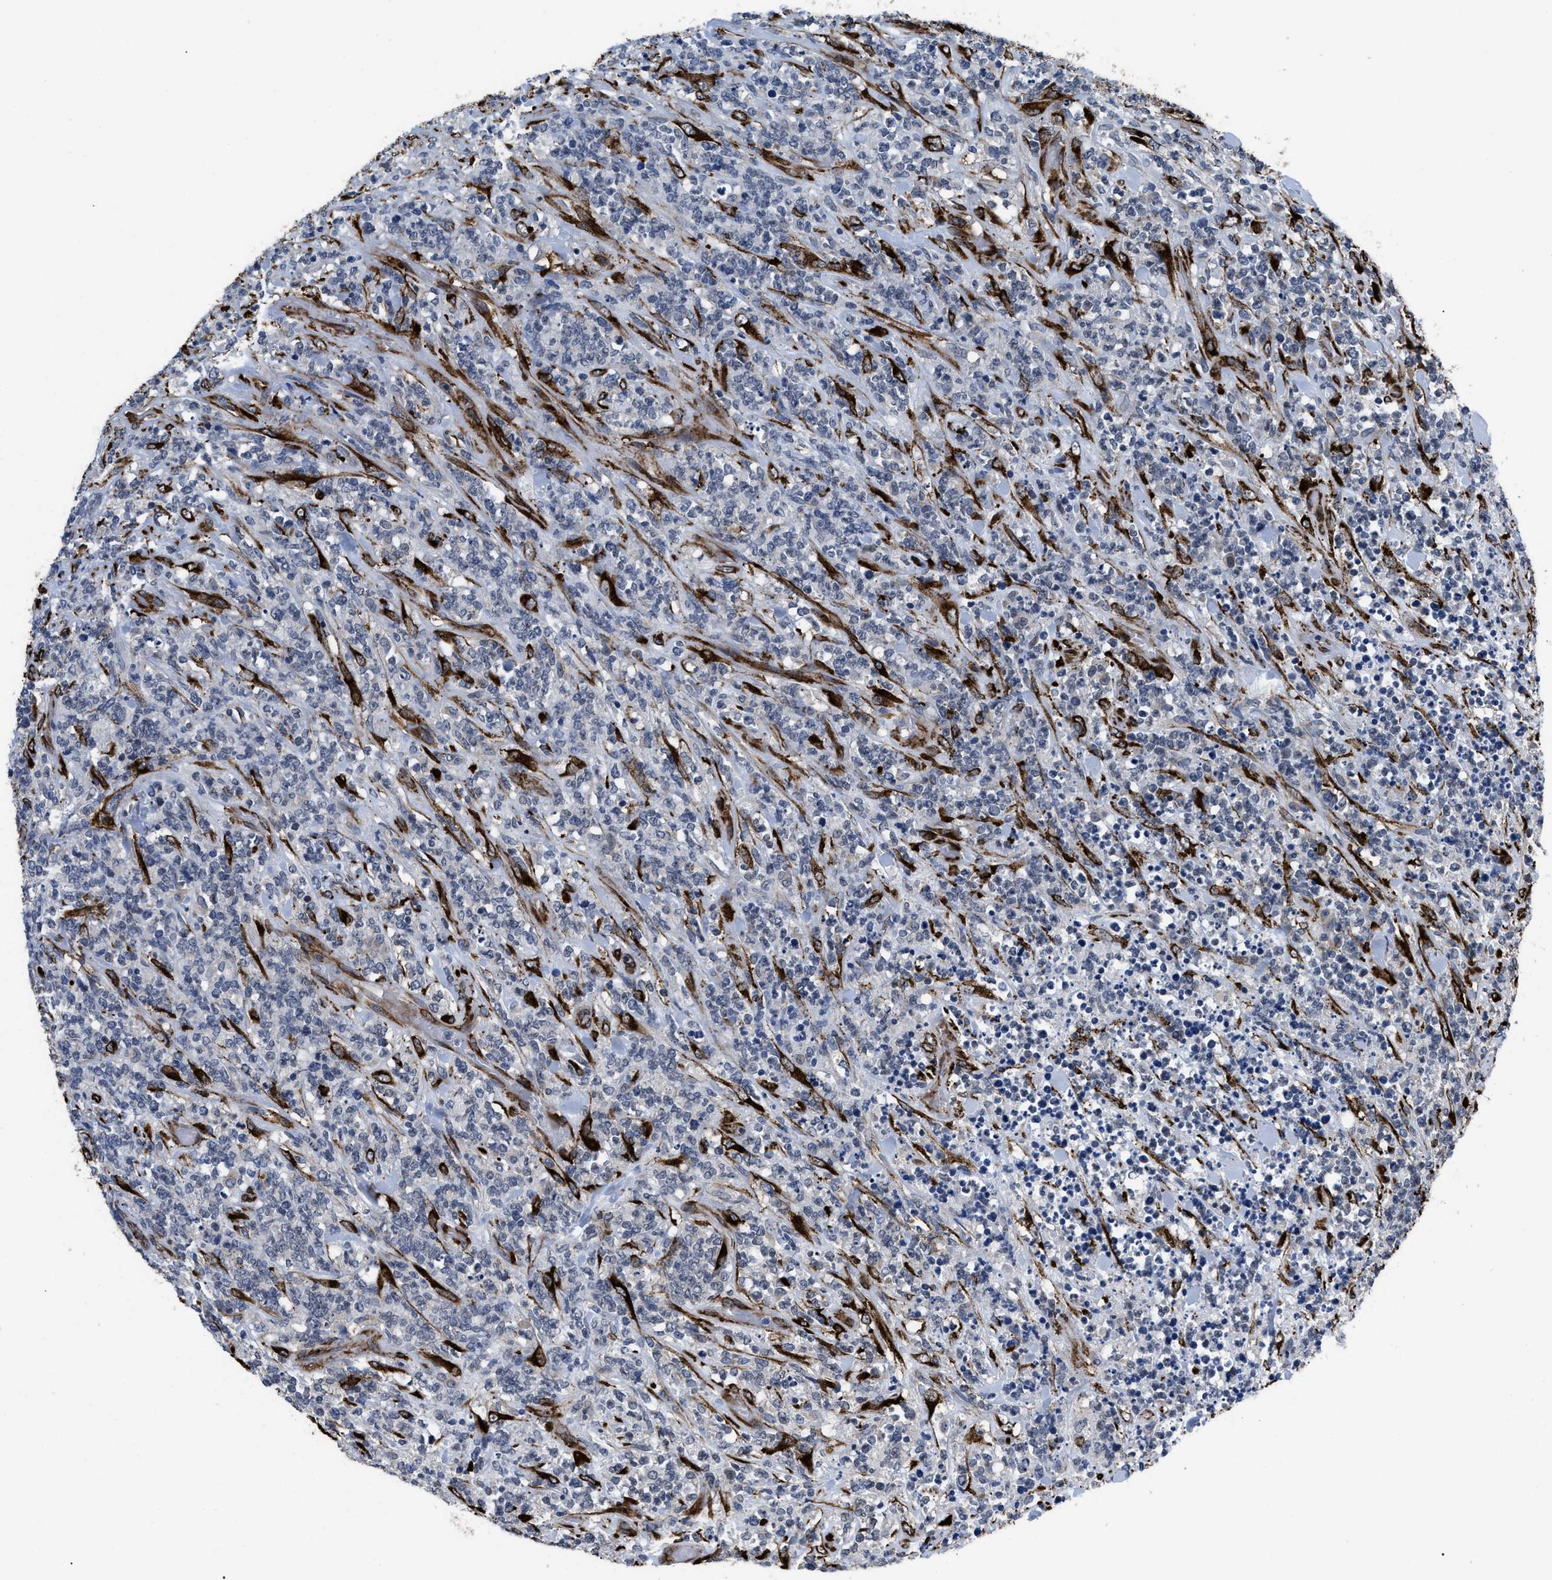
{"staining": {"intensity": "negative", "quantity": "none", "location": "none"}, "tissue": "lymphoma", "cell_type": "Tumor cells", "image_type": "cancer", "snomed": [{"axis": "morphology", "description": "Malignant lymphoma, non-Hodgkin's type, High grade"}, {"axis": "topography", "description": "Soft tissue"}], "caption": "High magnification brightfield microscopy of lymphoma stained with DAB (3,3'-diaminobenzidine) (brown) and counterstained with hematoxylin (blue): tumor cells show no significant positivity.", "gene": "SQLE", "patient": {"sex": "male", "age": 18}}